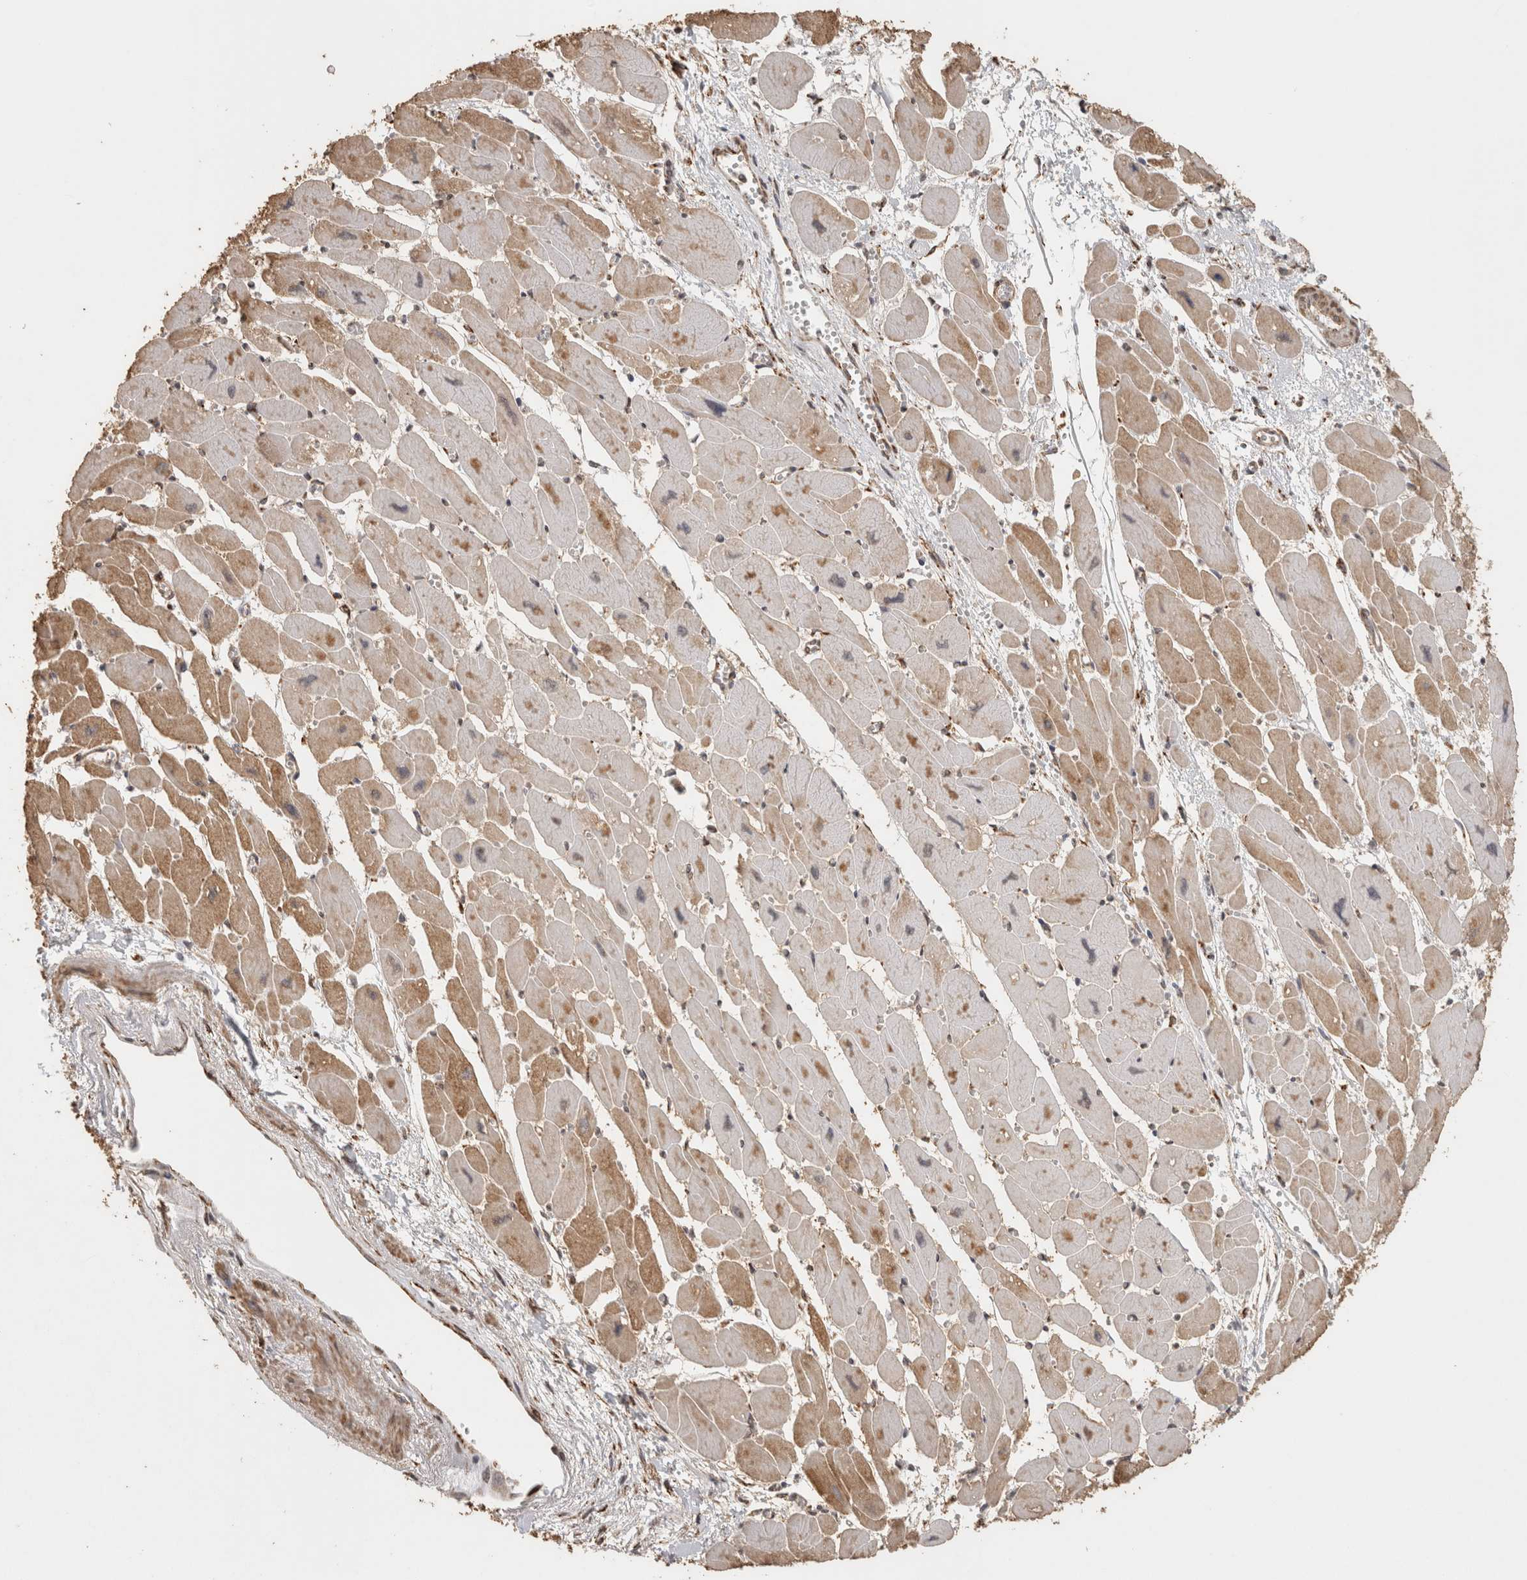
{"staining": {"intensity": "moderate", "quantity": ">75%", "location": "cytoplasmic/membranous"}, "tissue": "heart muscle", "cell_type": "Cardiomyocytes", "image_type": "normal", "snomed": [{"axis": "morphology", "description": "Normal tissue, NOS"}, {"axis": "topography", "description": "Heart"}], "caption": "Protein staining of unremarkable heart muscle reveals moderate cytoplasmic/membranous staining in about >75% of cardiomyocytes. The protein of interest is shown in brown color, while the nuclei are stained blue.", "gene": "BNIP3L", "patient": {"sex": "female", "age": 54}}